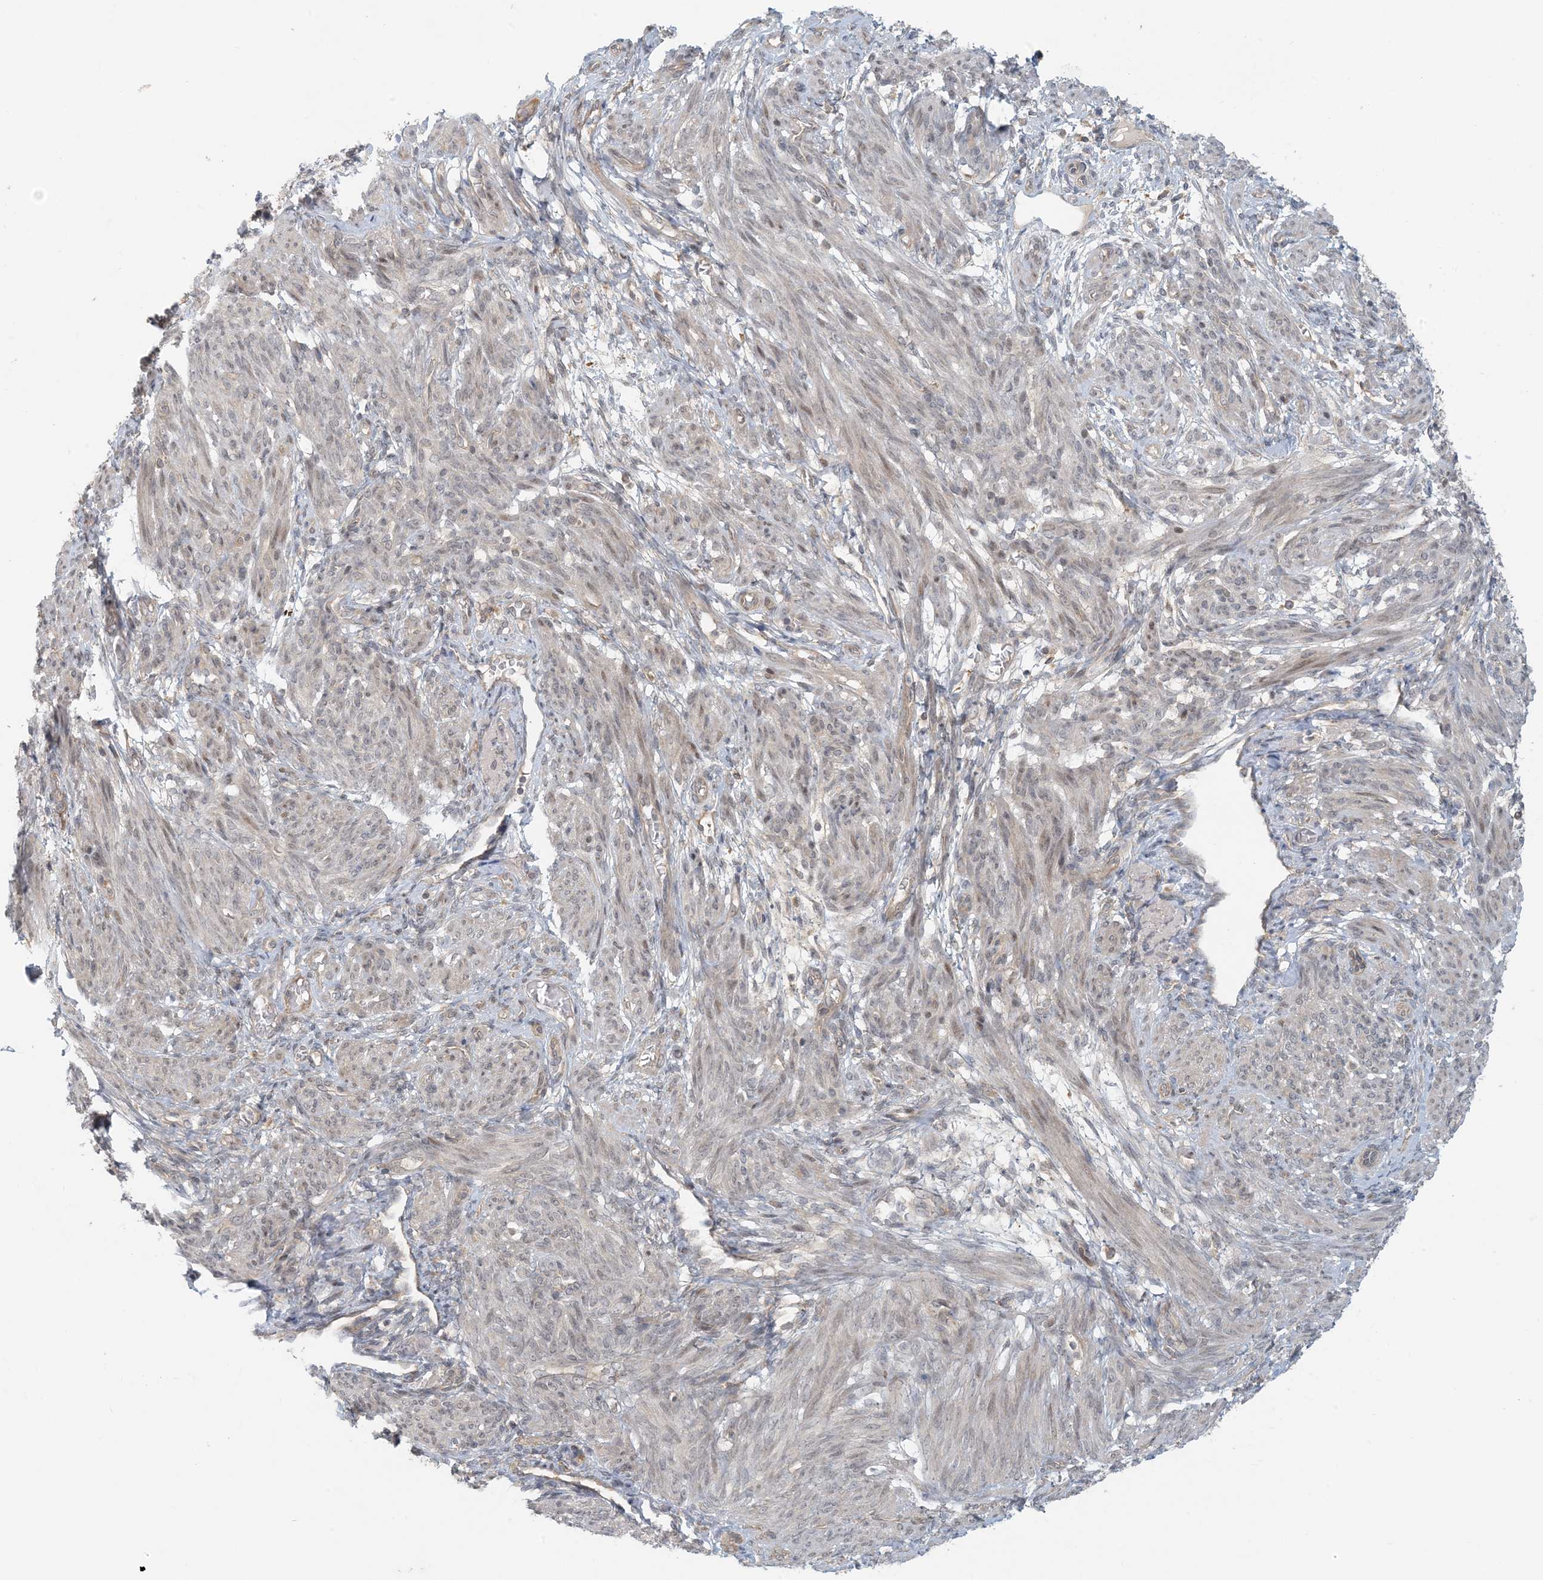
{"staining": {"intensity": "weak", "quantity": "<25%", "location": "nuclear"}, "tissue": "smooth muscle", "cell_type": "Smooth muscle cells", "image_type": "normal", "snomed": [{"axis": "morphology", "description": "Normal tissue, NOS"}, {"axis": "topography", "description": "Smooth muscle"}], "caption": "The micrograph reveals no staining of smooth muscle cells in unremarkable smooth muscle. The staining is performed using DAB brown chromogen with nuclei counter-stained in using hematoxylin.", "gene": "OBI1", "patient": {"sex": "female", "age": 39}}